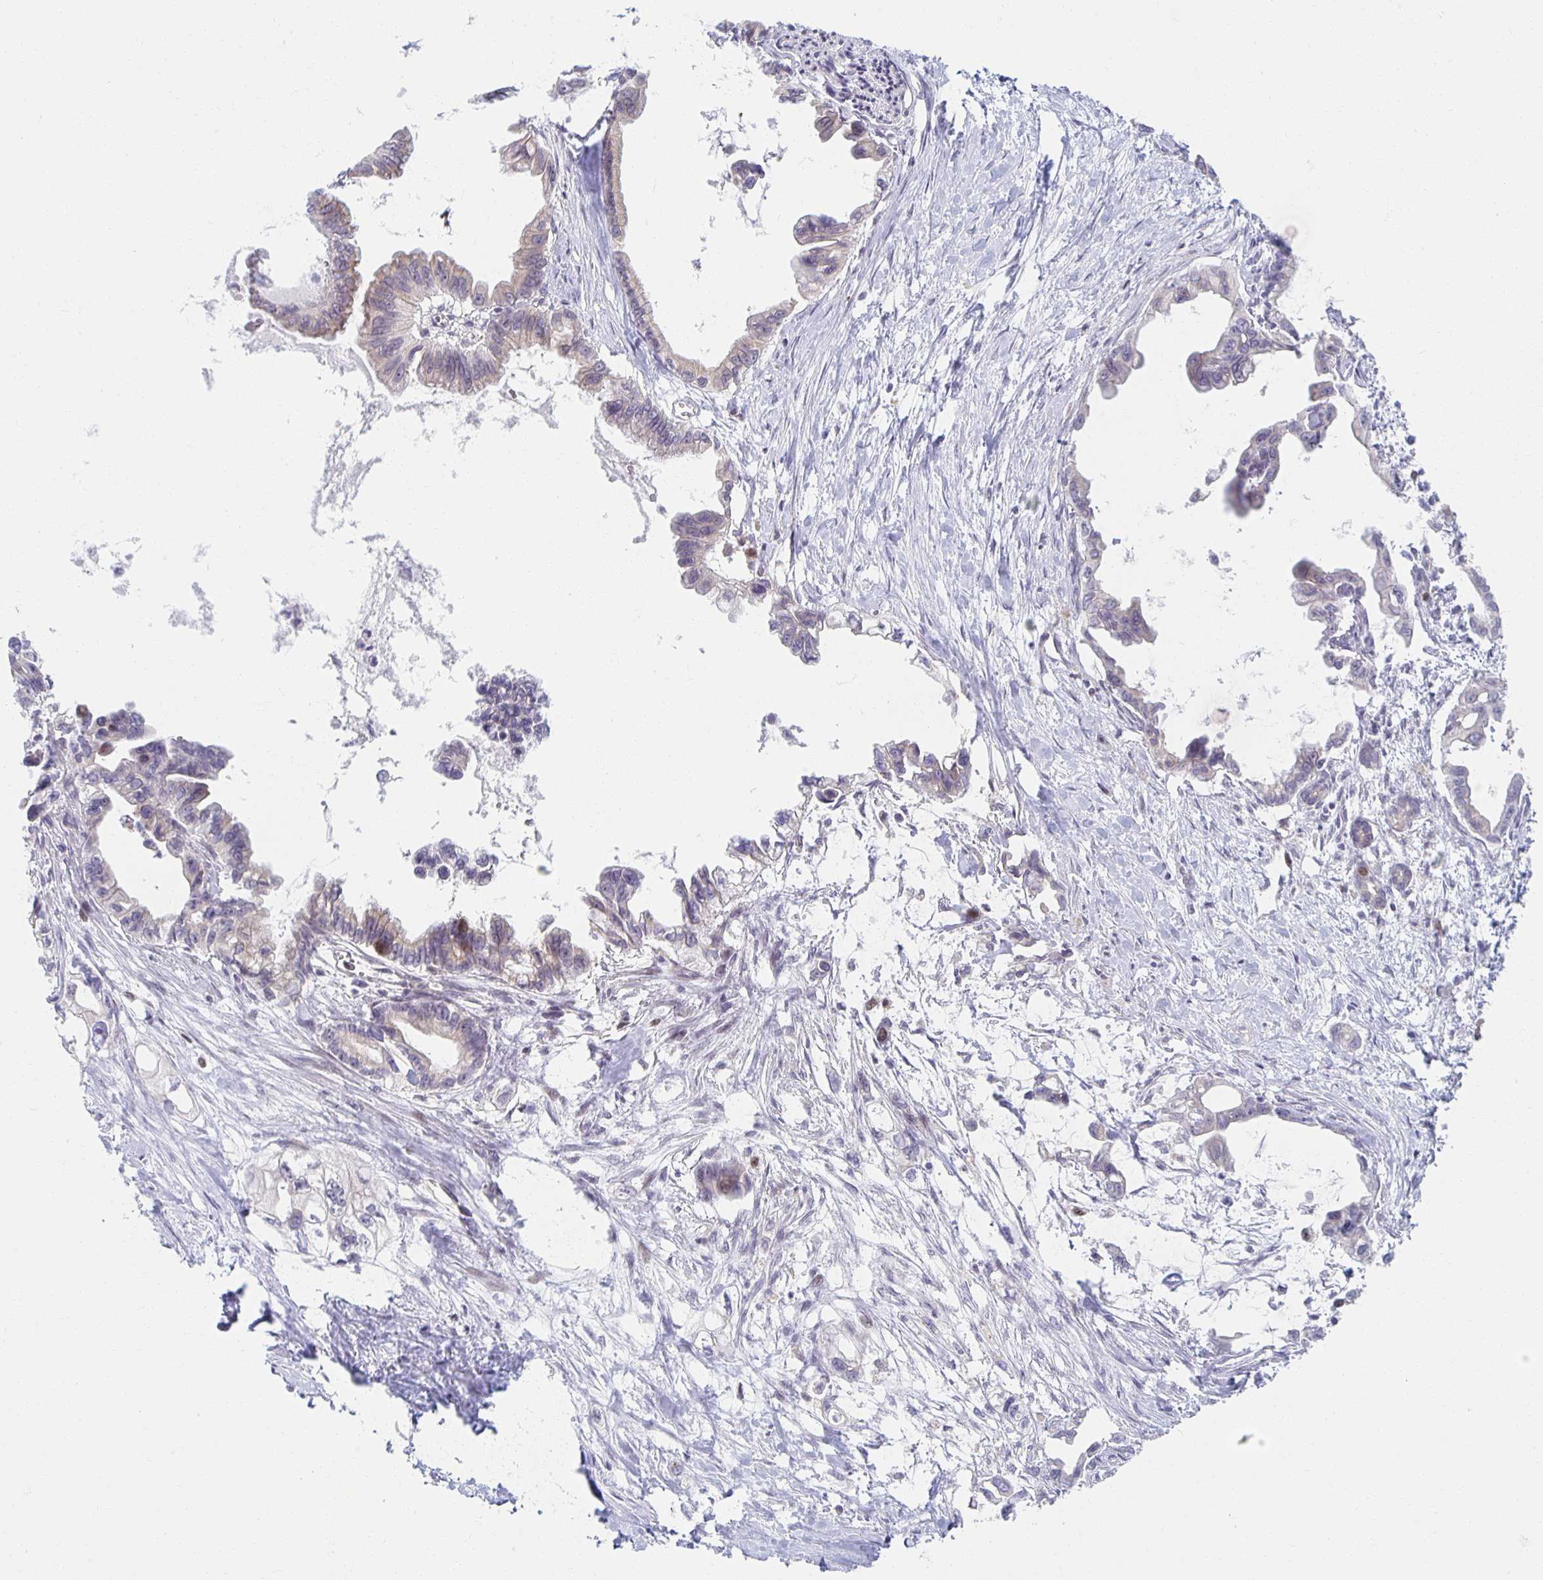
{"staining": {"intensity": "negative", "quantity": "none", "location": "none"}, "tissue": "pancreatic cancer", "cell_type": "Tumor cells", "image_type": "cancer", "snomed": [{"axis": "morphology", "description": "Adenocarcinoma, NOS"}, {"axis": "topography", "description": "Pancreas"}], "caption": "Immunohistochemical staining of human adenocarcinoma (pancreatic) shows no significant expression in tumor cells.", "gene": "HCFC1R1", "patient": {"sex": "male", "age": 61}}